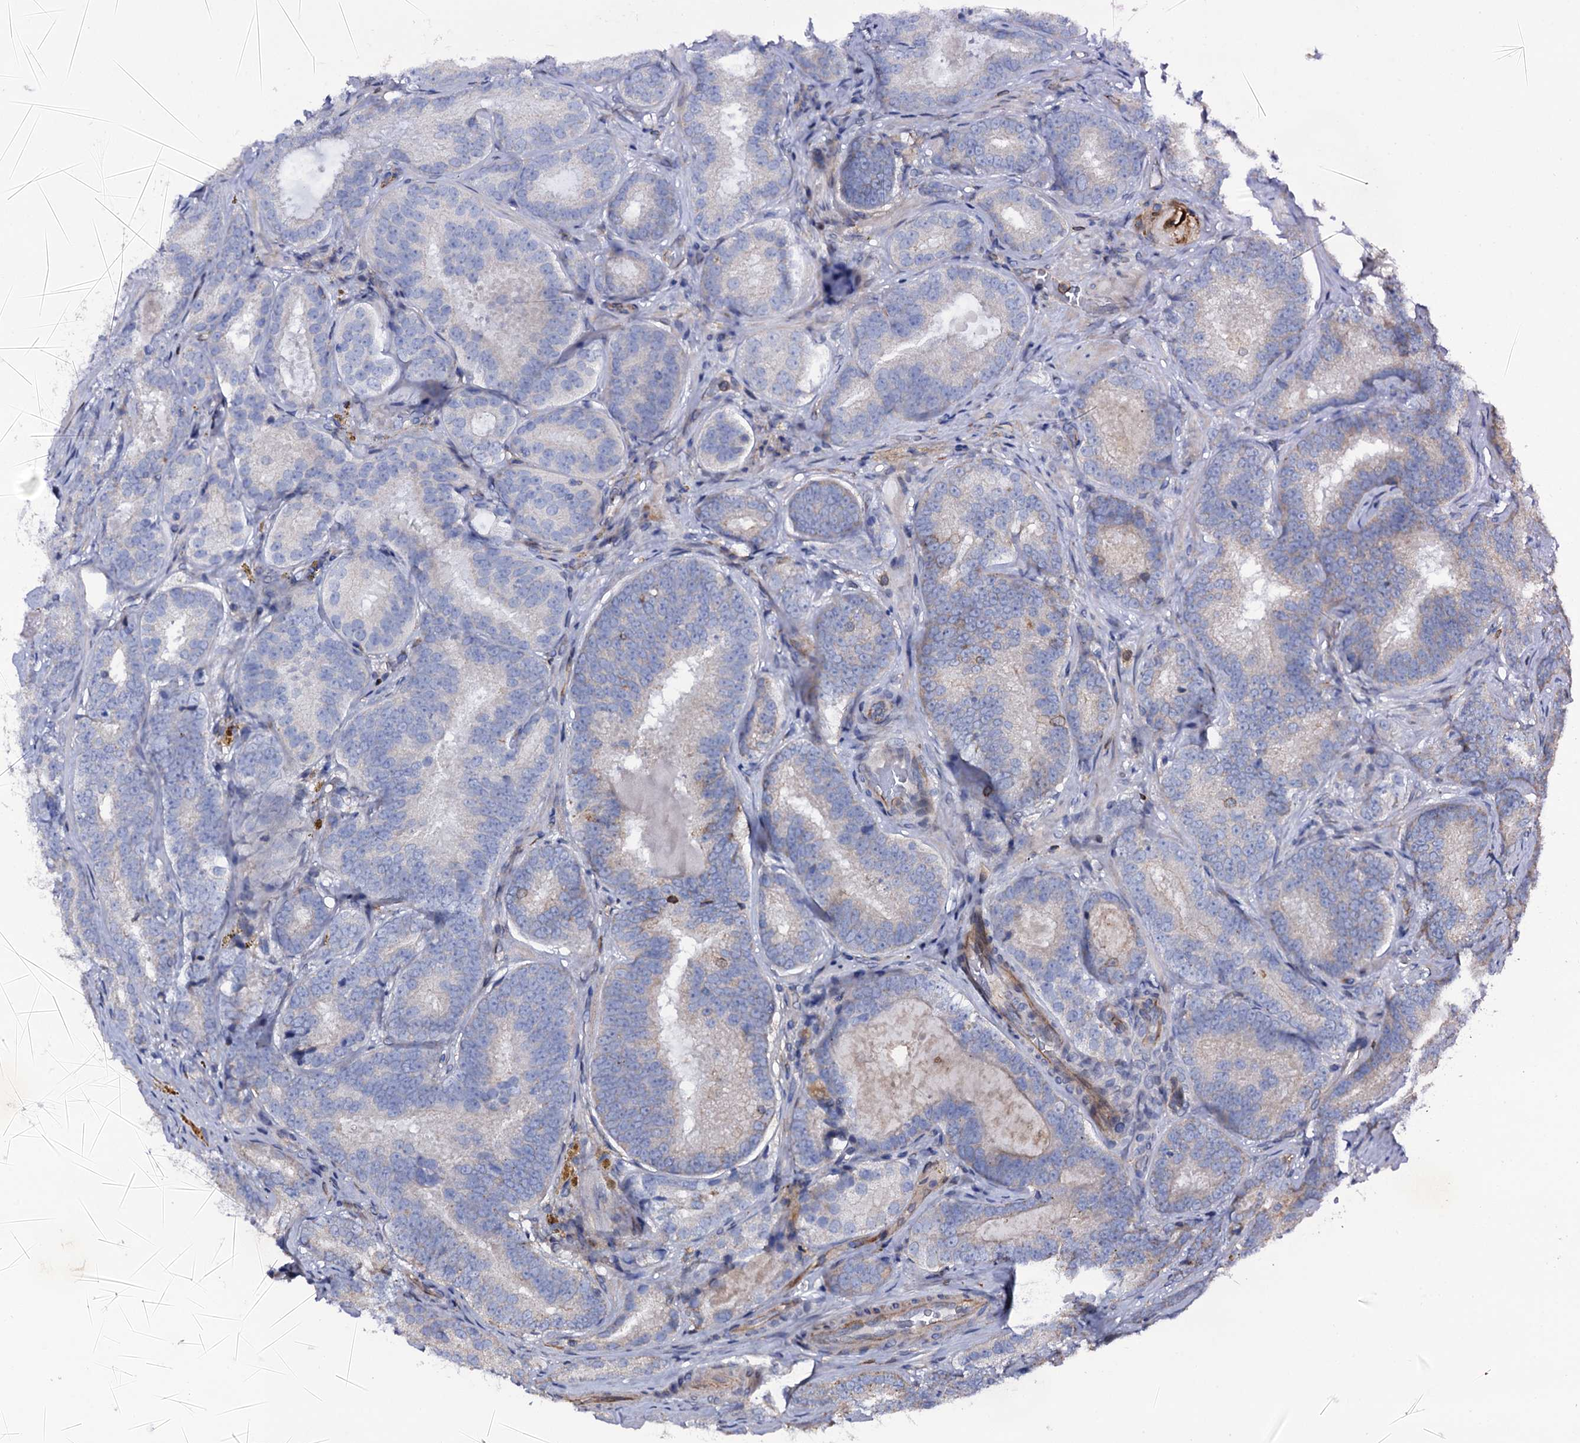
{"staining": {"intensity": "negative", "quantity": "none", "location": "none"}, "tissue": "prostate cancer", "cell_type": "Tumor cells", "image_type": "cancer", "snomed": [{"axis": "morphology", "description": "Adenocarcinoma, High grade"}, {"axis": "topography", "description": "Prostate"}], "caption": "Tumor cells show no significant protein positivity in prostate adenocarcinoma (high-grade).", "gene": "TTC23", "patient": {"sex": "male", "age": 57}}